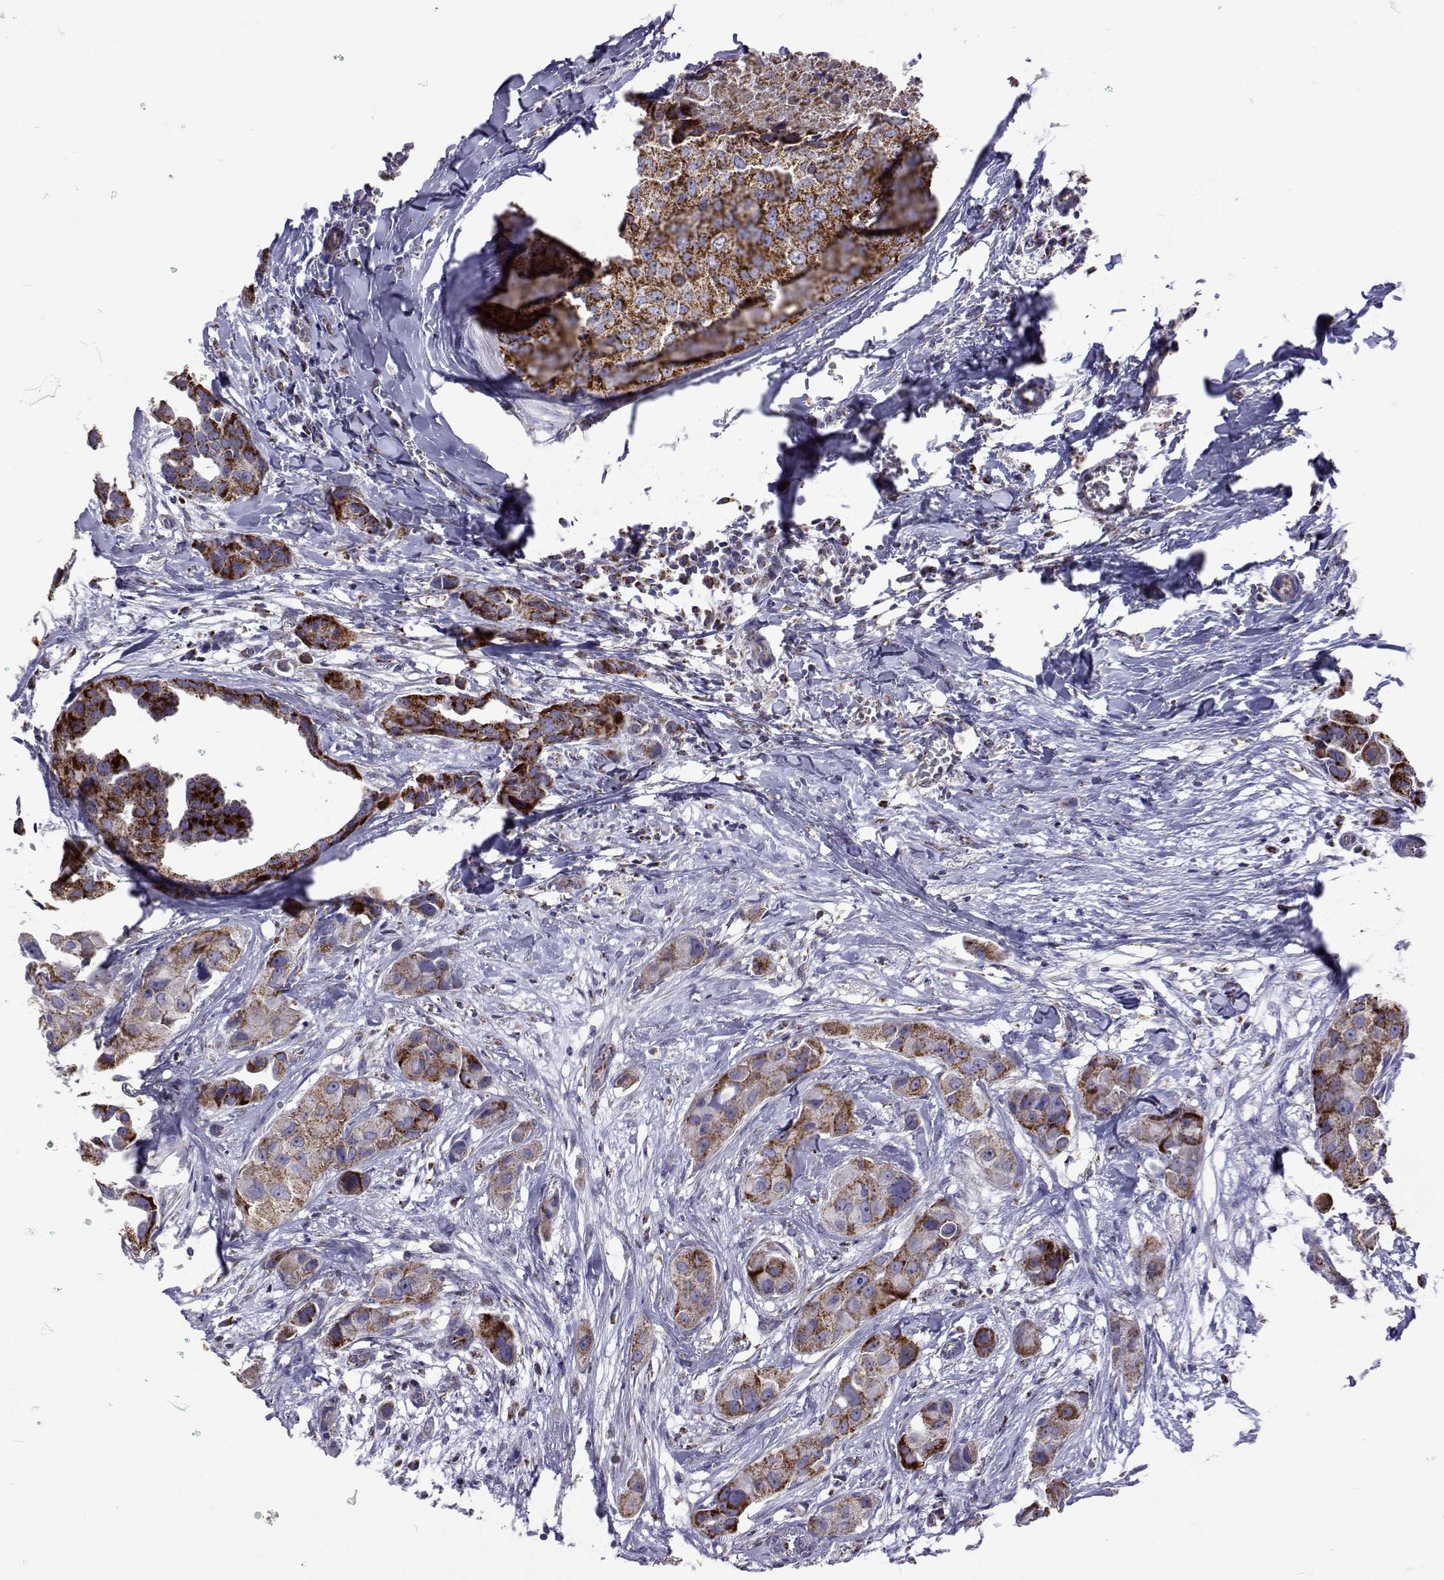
{"staining": {"intensity": "moderate", "quantity": "25%-75%", "location": "cytoplasmic/membranous"}, "tissue": "breast cancer", "cell_type": "Tumor cells", "image_type": "cancer", "snomed": [{"axis": "morphology", "description": "Duct carcinoma"}, {"axis": "topography", "description": "Breast"}], "caption": "Protein staining shows moderate cytoplasmic/membranous expression in about 25%-75% of tumor cells in breast intraductal carcinoma.", "gene": "MCCC2", "patient": {"sex": "female", "age": 38}}